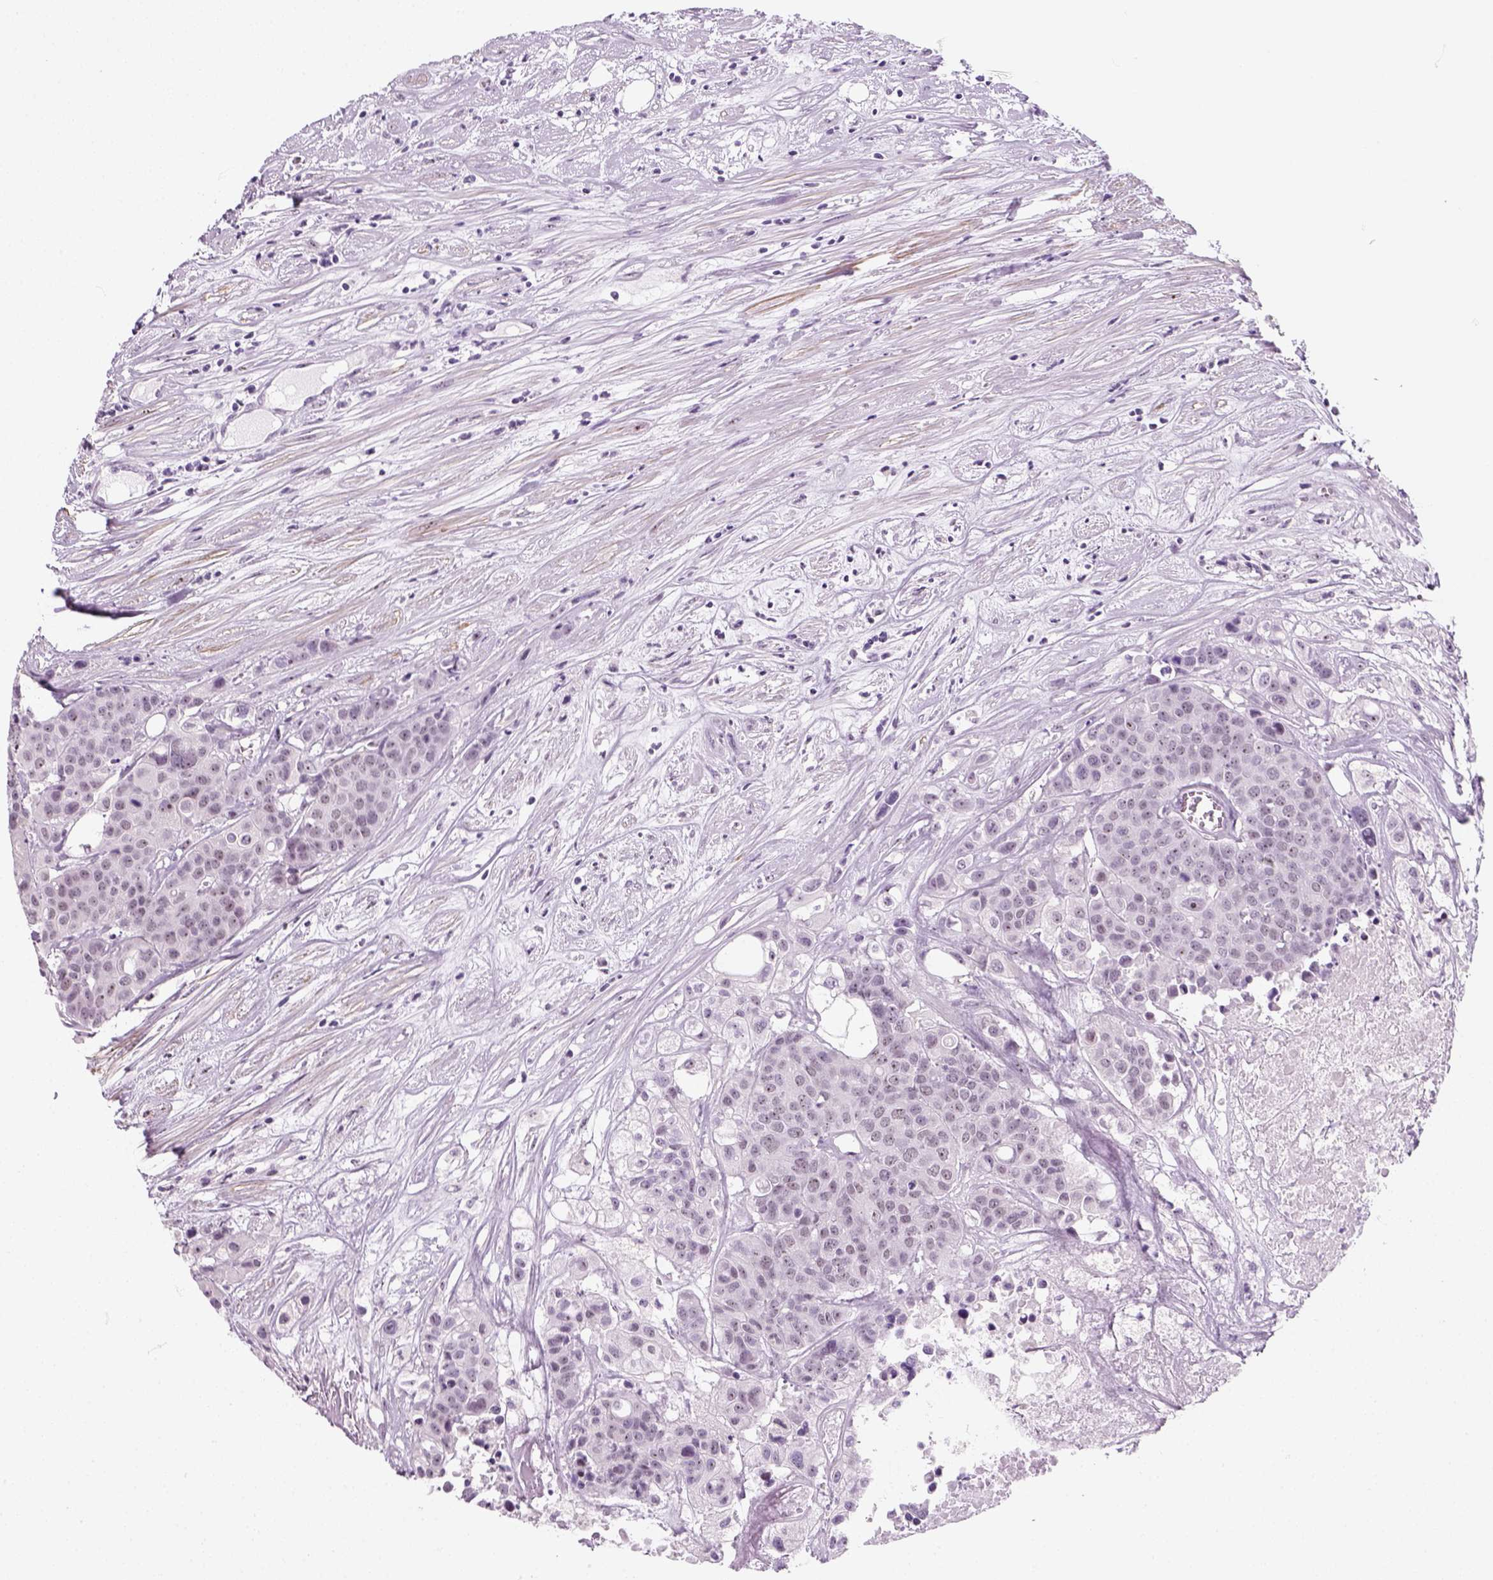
{"staining": {"intensity": "negative", "quantity": "none", "location": "none"}, "tissue": "carcinoid", "cell_type": "Tumor cells", "image_type": "cancer", "snomed": [{"axis": "morphology", "description": "Carcinoid, malignant, NOS"}, {"axis": "topography", "description": "Colon"}], "caption": "Immunohistochemistry of human carcinoid (malignant) exhibits no positivity in tumor cells.", "gene": "ZNF865", "patient": {"sex": "male", "age": 81}}